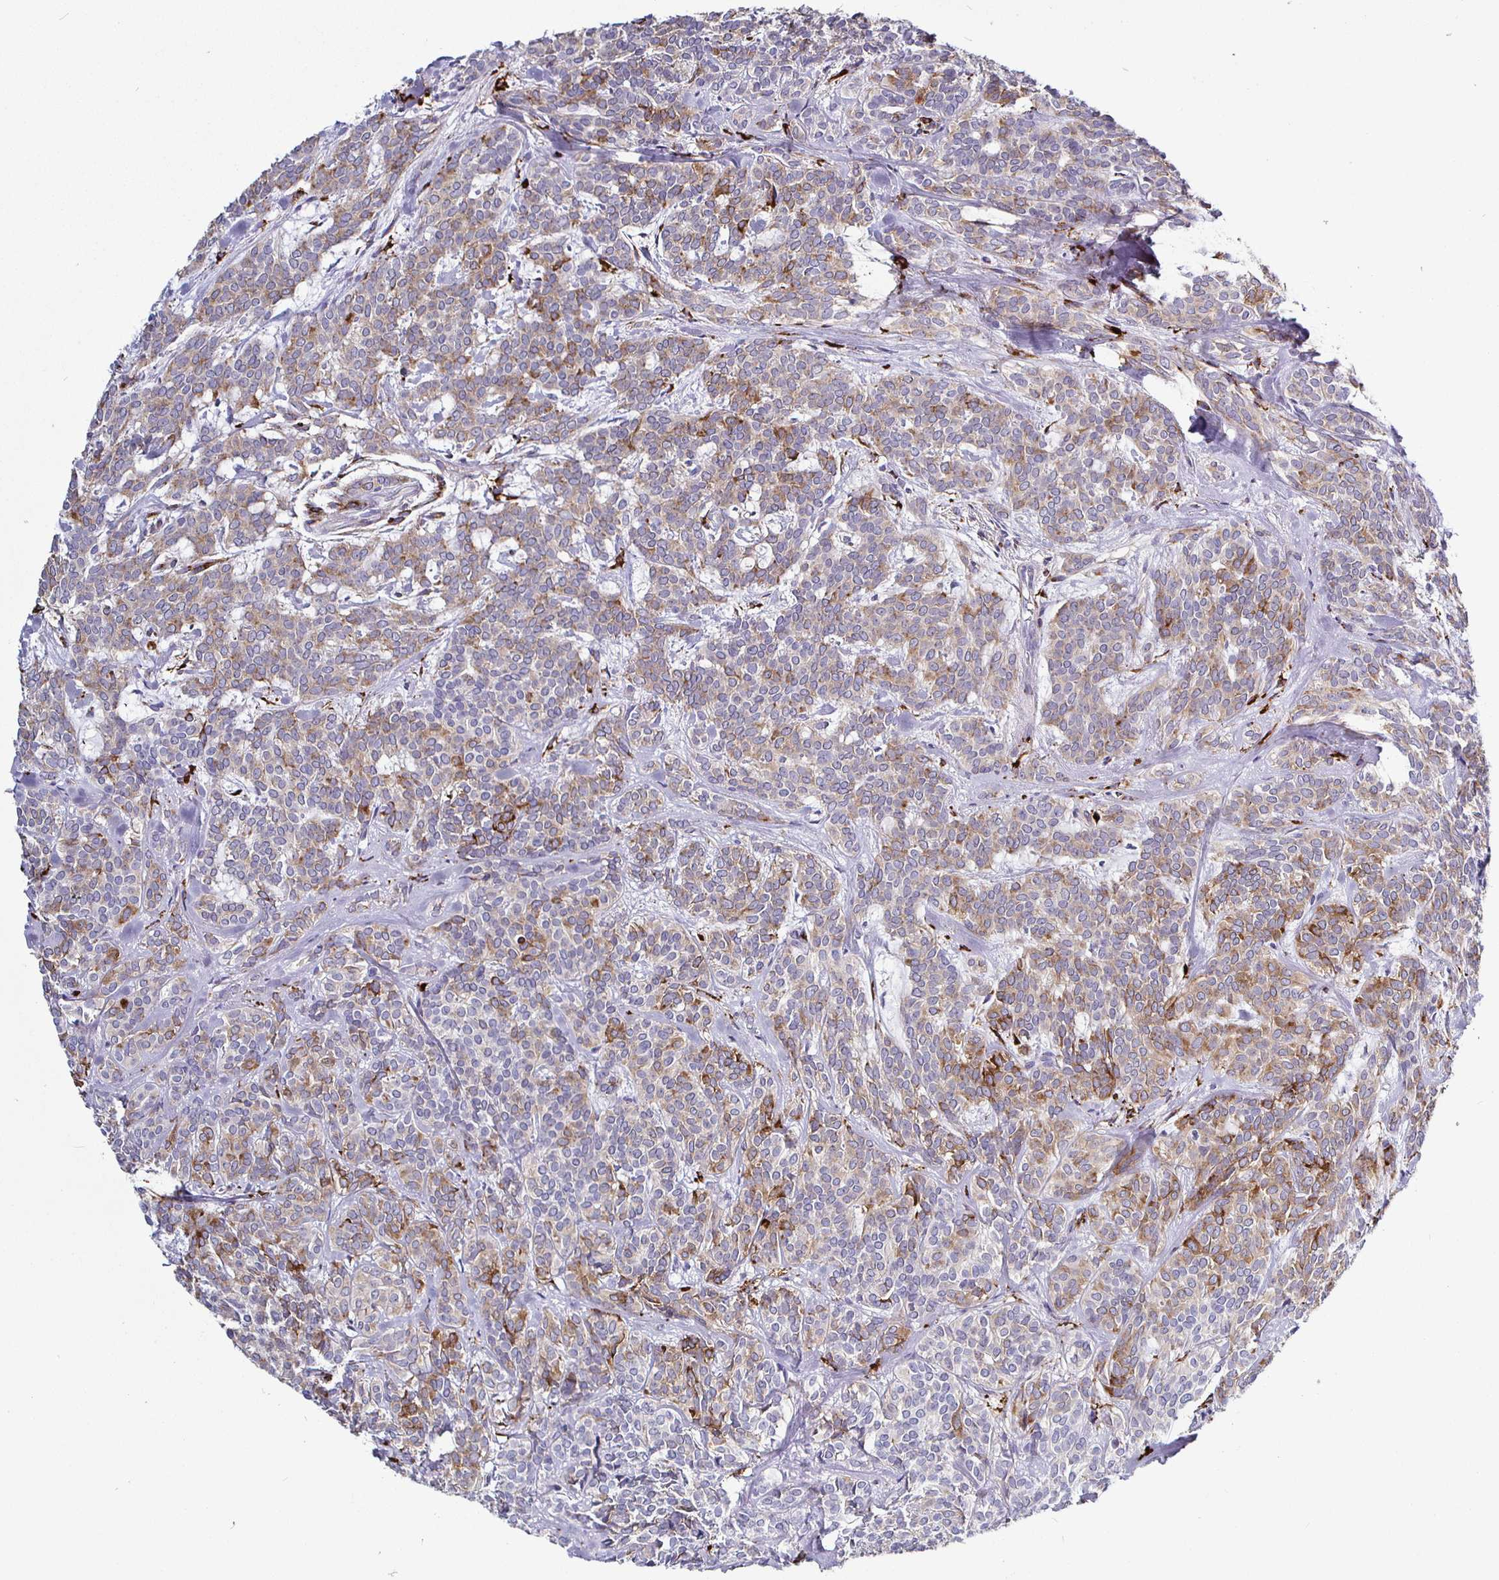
{"staining": {"intensity": "moderate", "quantity": ">75%", "location": "cytoplasmic/membranous"}, "tissue": "head and neck cancer", "cell_type": "Tumor cells", "image_type": "cancer", "snomed": [{"axis": "morphology", "description": "Adenocarcinoma, NOS"}, {"axis": "topography", "description": "Head-Neck"}], "caption": "The immunohistochemical stain labels moderate cytoplasmic/membranous staining in tumor cells of head and neck adenocarcinoma tissue. (DAB IHC, brown staining for protein, blue staining for nuclei).", "gene": "P4HA2", "patient": {"sex": "female", "age": 57}}